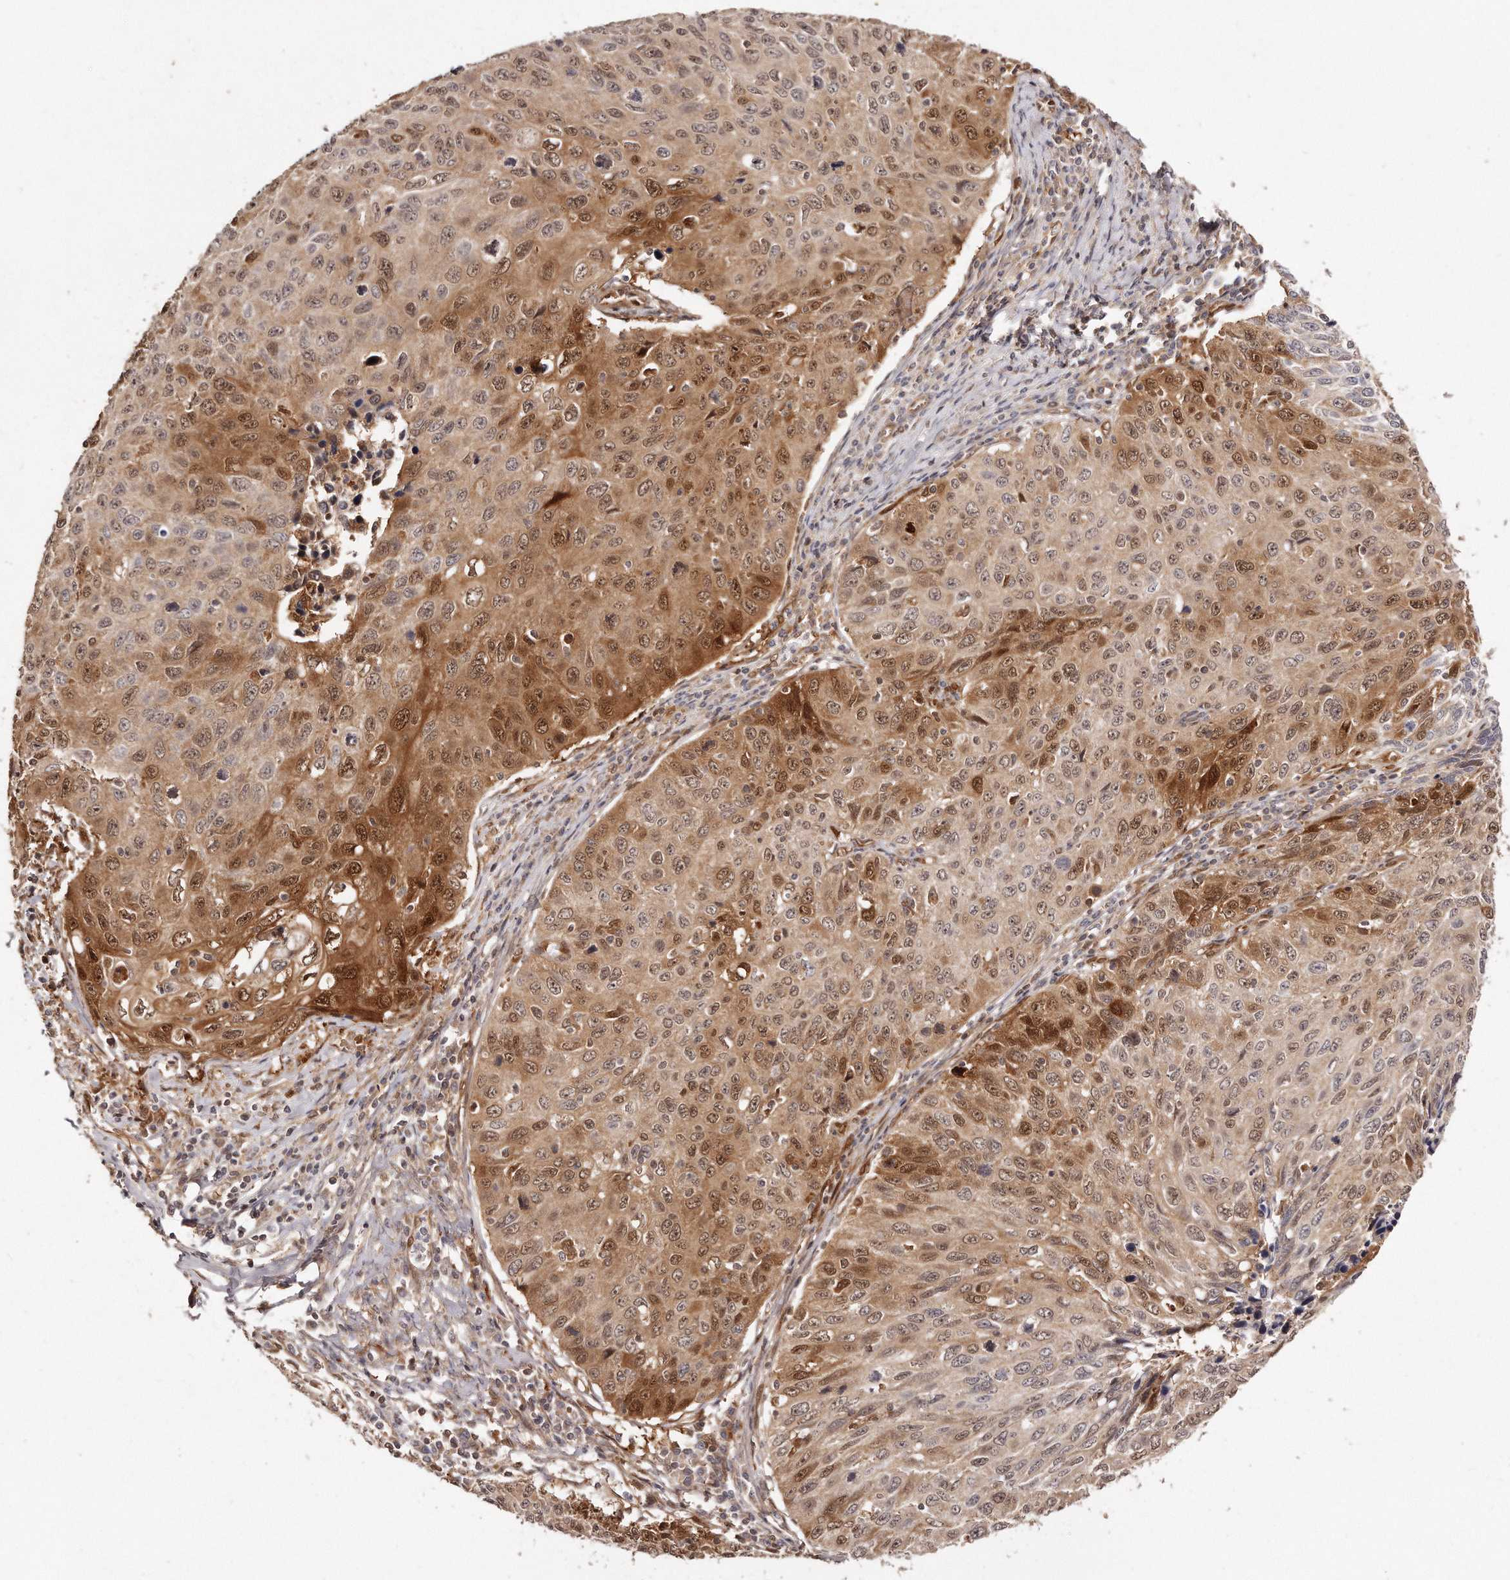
{"staining": {"intensity": "moderate", "quantity": ">75%", "location": "cytoplasmic/membranous,nuclear"}, "tissue": "cervical cancer", "cell_type": "Tumor cells", "image_type": "cancer", "snomed": [{"axis": "morphology", "description": "Squamous cell carcinoma, NOS"}, {"axis": "topography", "description": "Cervix"}], "caption": "The histopathology image displays a brown stain indicating the presence of a protein in the cytoplasmic/membranous and nuclear of tumor cells in cervical squamous cell carcinoma.", "gene": "GBP4", "patient": {"sex": "female", "age": 53}}